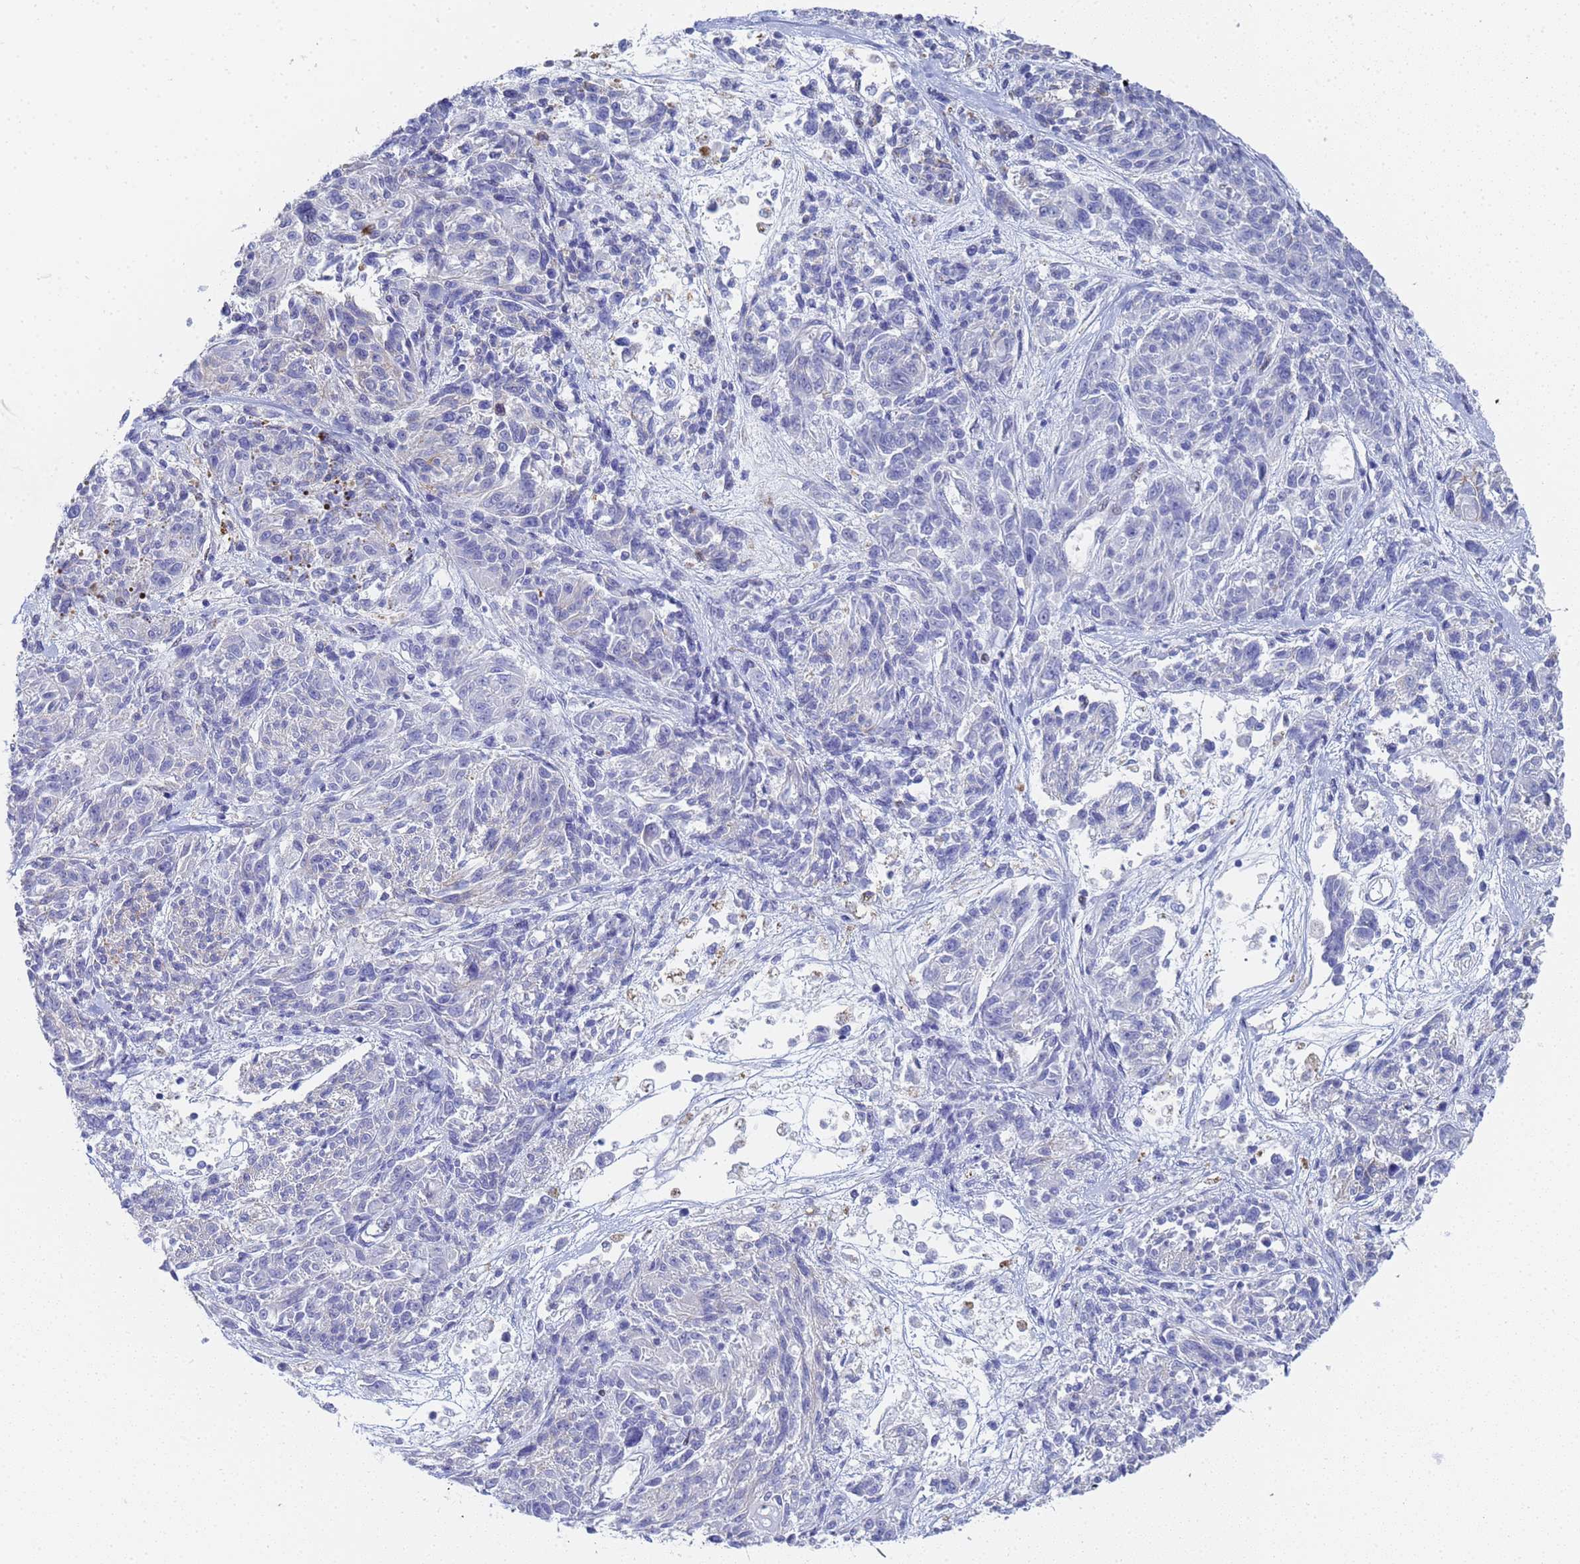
{"staining": {"intensity": "negative", "quantity": "none", "location": "none"}, "tissue": "melanoma", "cell_type": "Tumor cells", "image_type": "cancer", "snomed": [{"axis": "morphology", "description": "Malignant melanoma, NOS"}, {"axis": "topography", "description": "Skin"}], "caption": "IHC photomicrograph of human melanoma stained for a protein (brown), which displays no staining in tumor cells.", "gene": "PRRT4", "patient": {"sex": "male", "age": 53}}